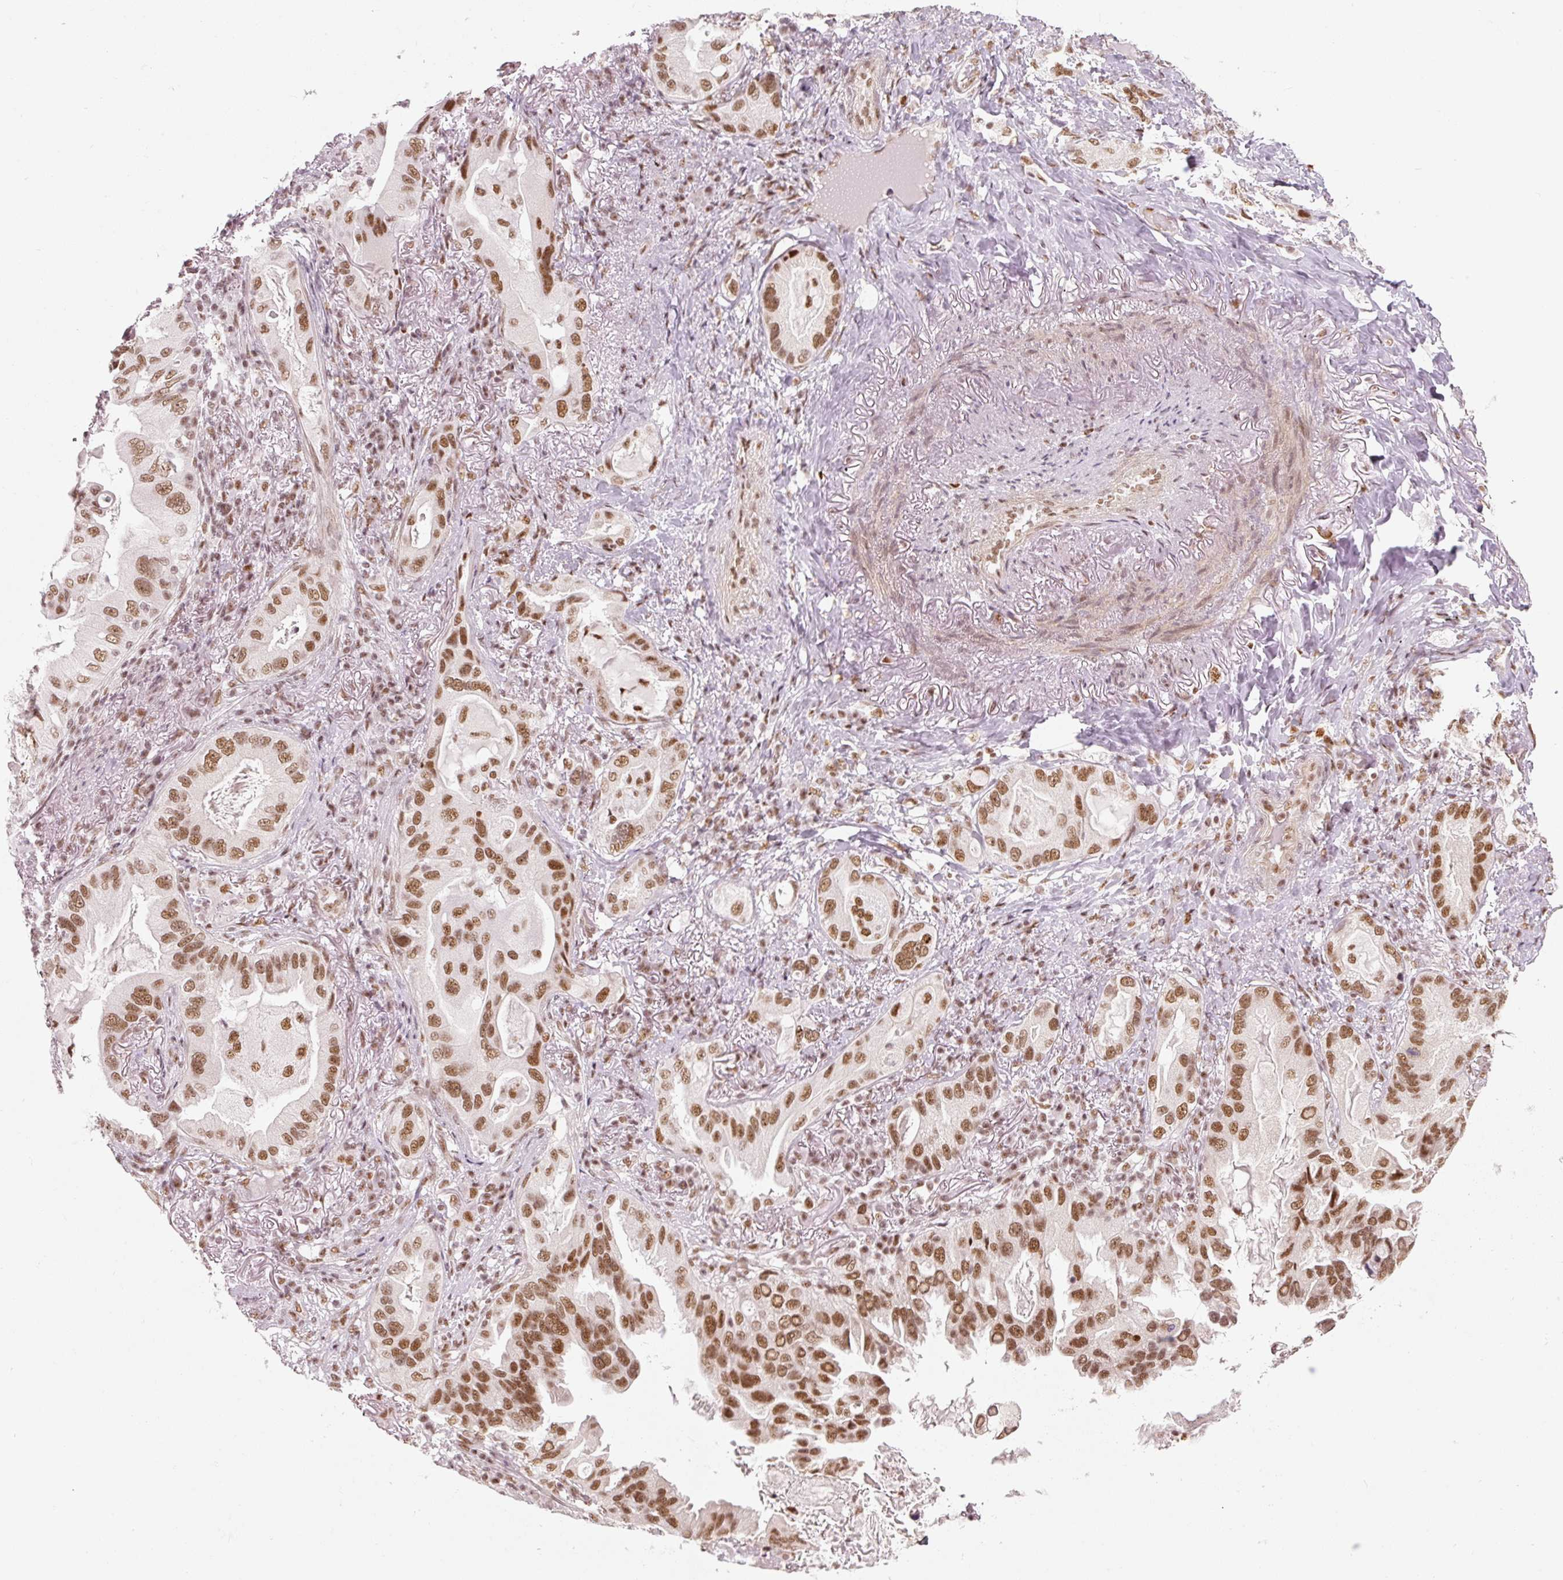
{"staining": {"intensity": "moderate", "quantity": ">75%", "location": "nuclear"}, "tissue": "lung cancer", "cell_type": "Tumor cells", "image_type": "cancer", "snomed": [{"axis": "morphology", "description": "Adenocarcinoma, NOS"}, {"axis": "topography", "description": "Lung"}], "caption": "A micrograph showing moderate nuclear staining in about >75% of tumor cells in adenocarcinoma (lung), as visualized by brown immunohistochemical staining.", "gene": "U2AF2", "patient": {"sex": "female", "age": 69}}